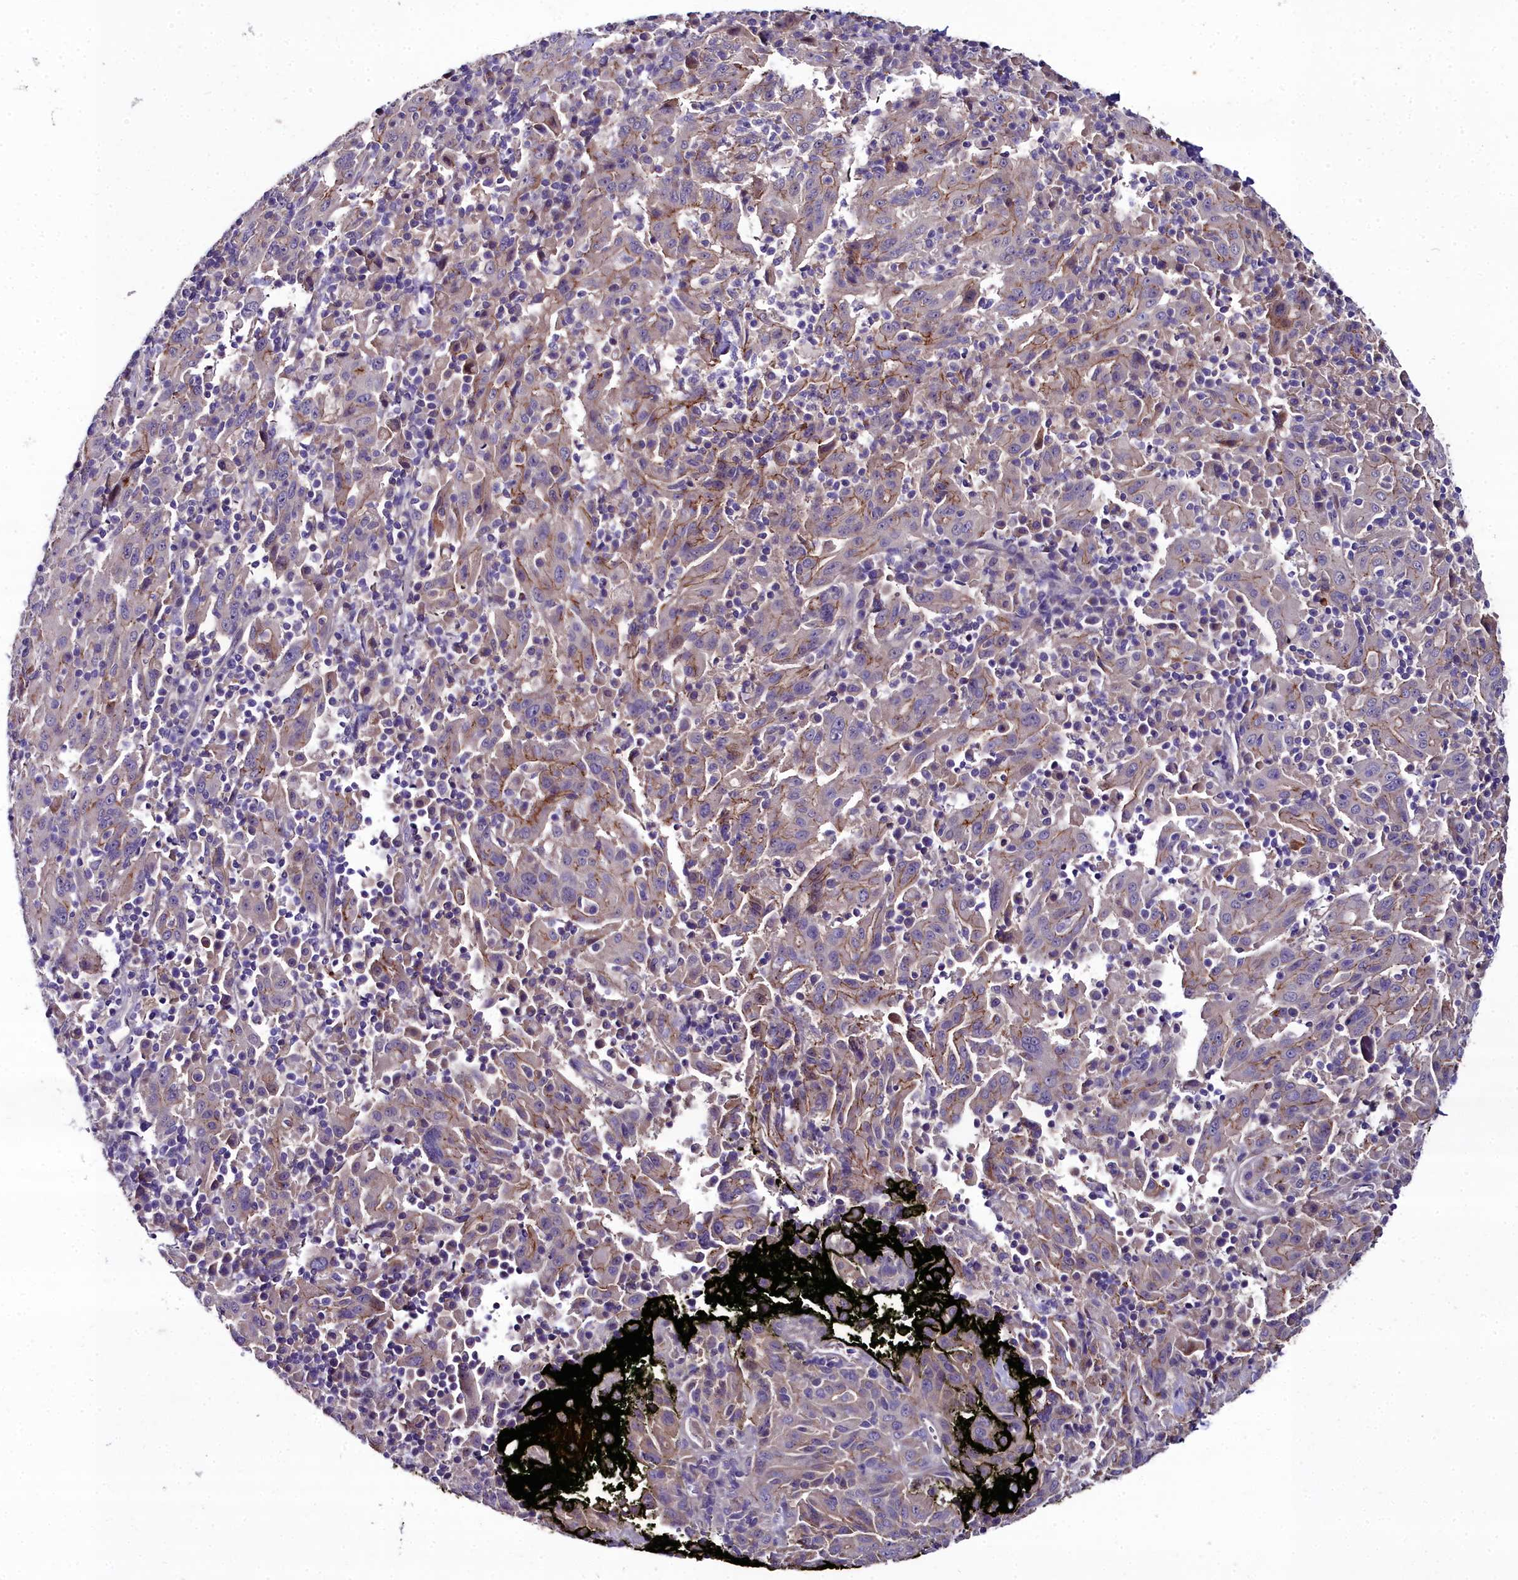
{"staining": {"intensity": "moderate", "quantity": "<25%", "location": "cytoplasmic/membranous"}, "tissue": "pancreatic cancer", "cell_type": "Tumor cells", "image_type": "cancer", "snomed": [{"axis": "morphology", "description": "Adenocarcinoma, NOS"}, {"axis": "topography", "description": "Pancreas"}], "caption": "Brown immunohistochemical staining in human adenocarcinoma (pancreatic) reveals moderate cytoplasmic/membranous staining in approximately <25% of tumor cells. The protein is stained brown, and the nuclei are stained in blue (DAB IHC with brightfield microscopy, high magnification).", "gene": "NT5M", "patient": {"sex": "male", "age": 63}}